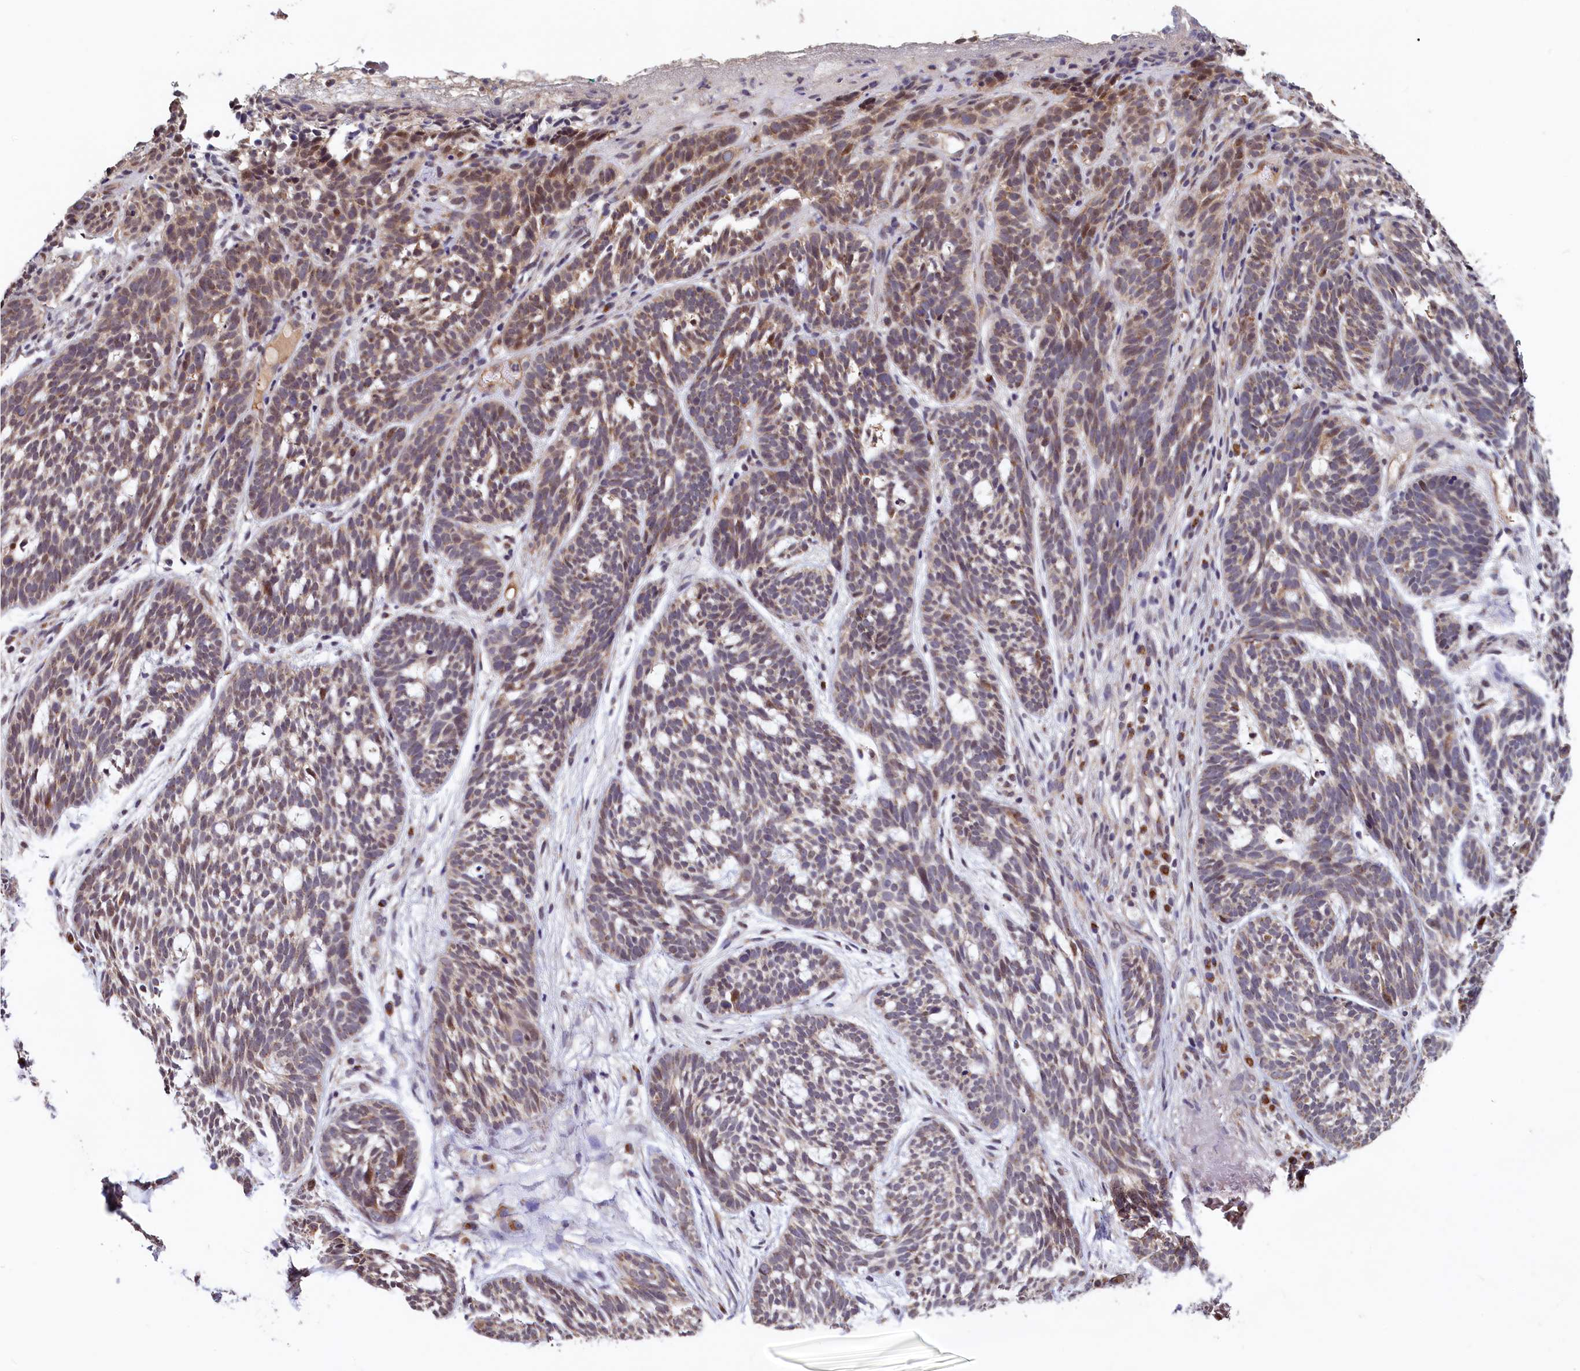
{"staining": {"intensity": "weak", "quantity": ">75%", "location": "cytoplasmic/membranous"}, "tissue": "skin cancer", "cell_type": "Tumor cells", "image_type": "cancer", "snomed": [{"axis": "morphology", "description": "Basal cell carcinoma"}, {"axis": "topography", "description": "Skin"}], "caption": "Weak cytoplasmic/membranous staining is appreciated in about >75% of tumor cells in basal cell carcinoma (skin). The protein is stained brown, and the nuclei are stained in blue (DAB IHC with brightfield microscopy, high magnification).", "gene": "SEC24C", "patient": {"sex": "male", "age": 71}}